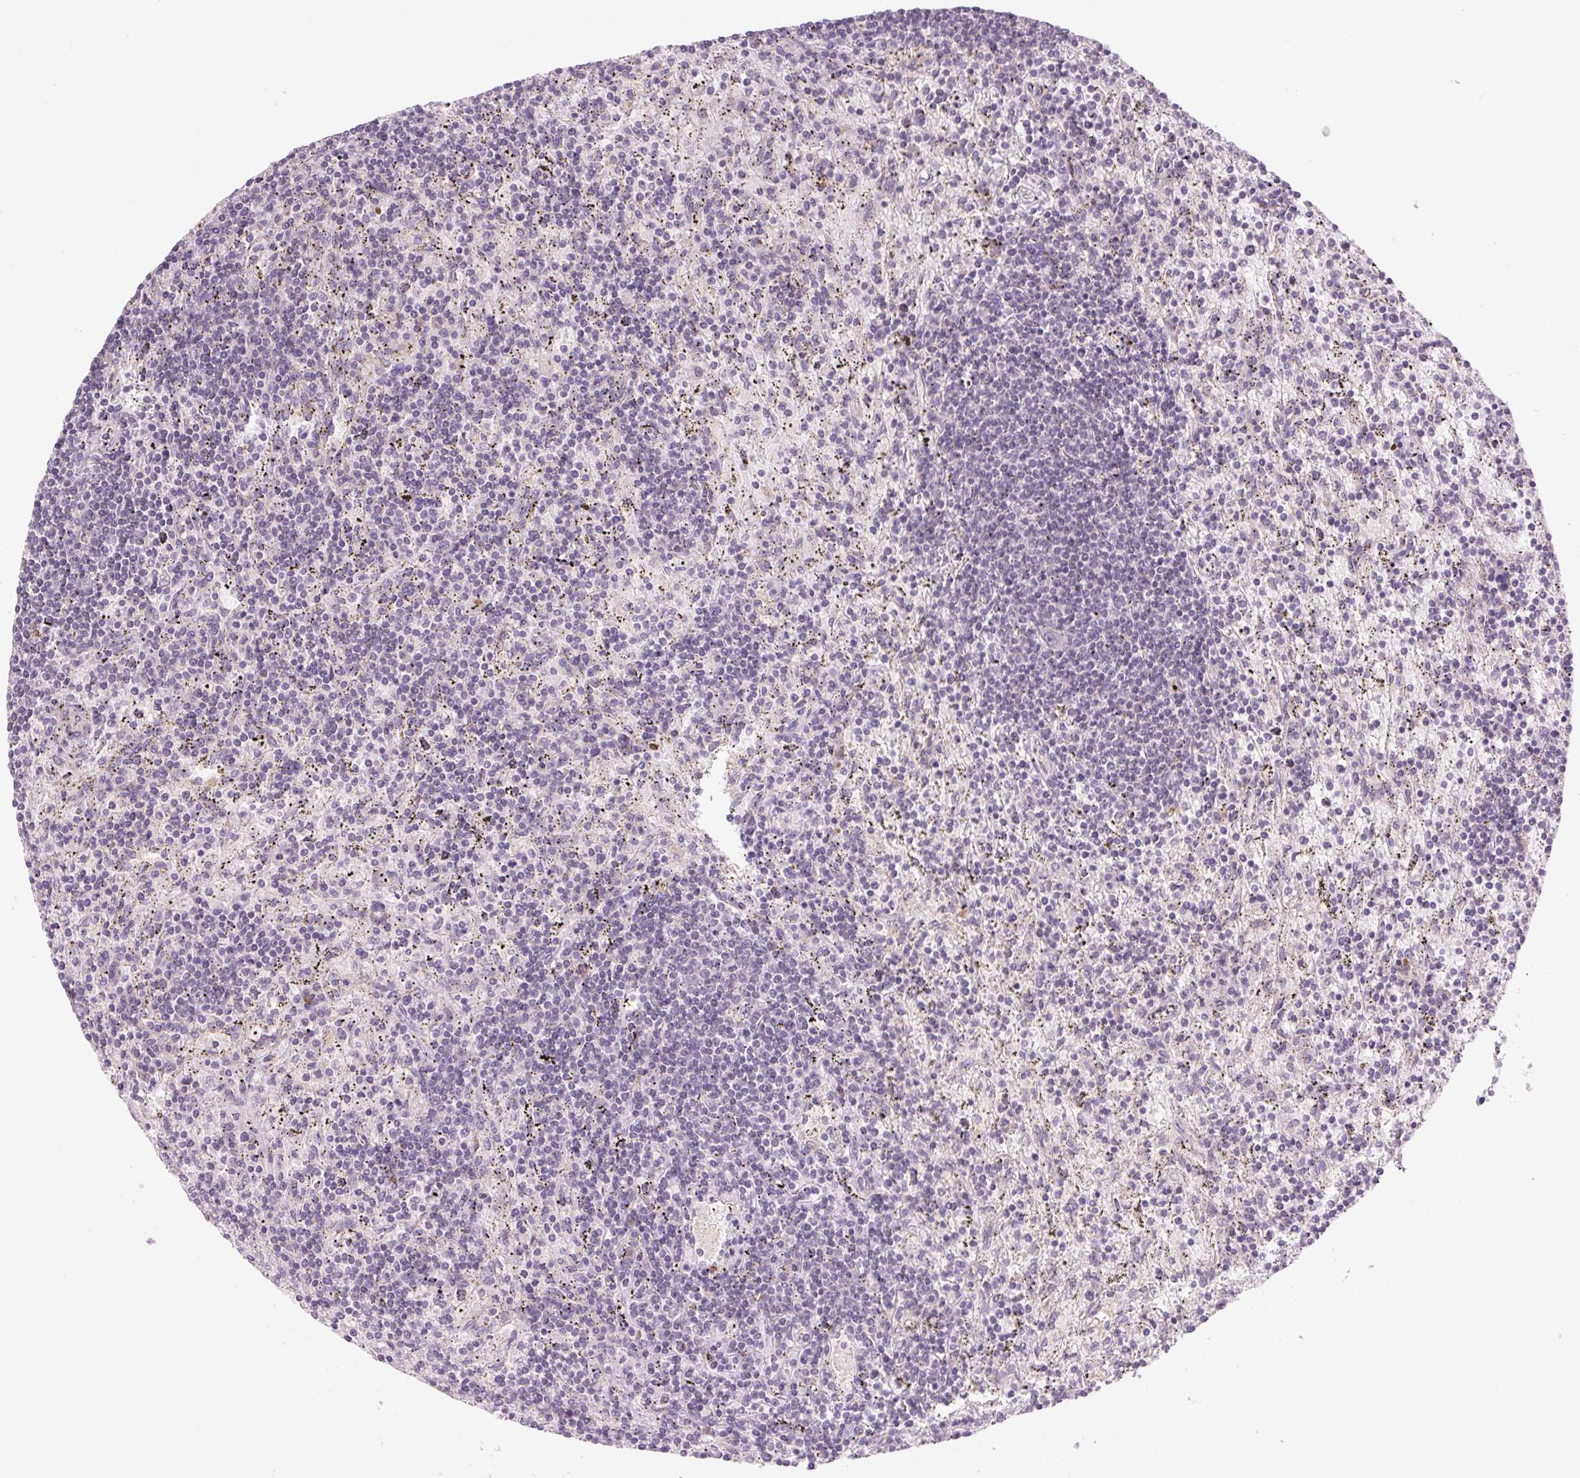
{"staining": {"intensity": "negative", "quantity": "none", "location": "none"}, "tissue": "lymphoma", "cell_type": "Tumor cells", "image_type": "cancer", "snomed": [{"axis": "morphology", "description": "Malignant lymphoma, non-Hodgkin's type, Low grade"}, {"axis": "topography", "description": "Spleen"}], "caption": "Human low-grade malignant lymphoma, non-Hodgkin's type stained for a protein using IHC shows no positivity in tumor cells.", "gene": "TMEM100", "patient": {"sex": "male", "age": 76}}